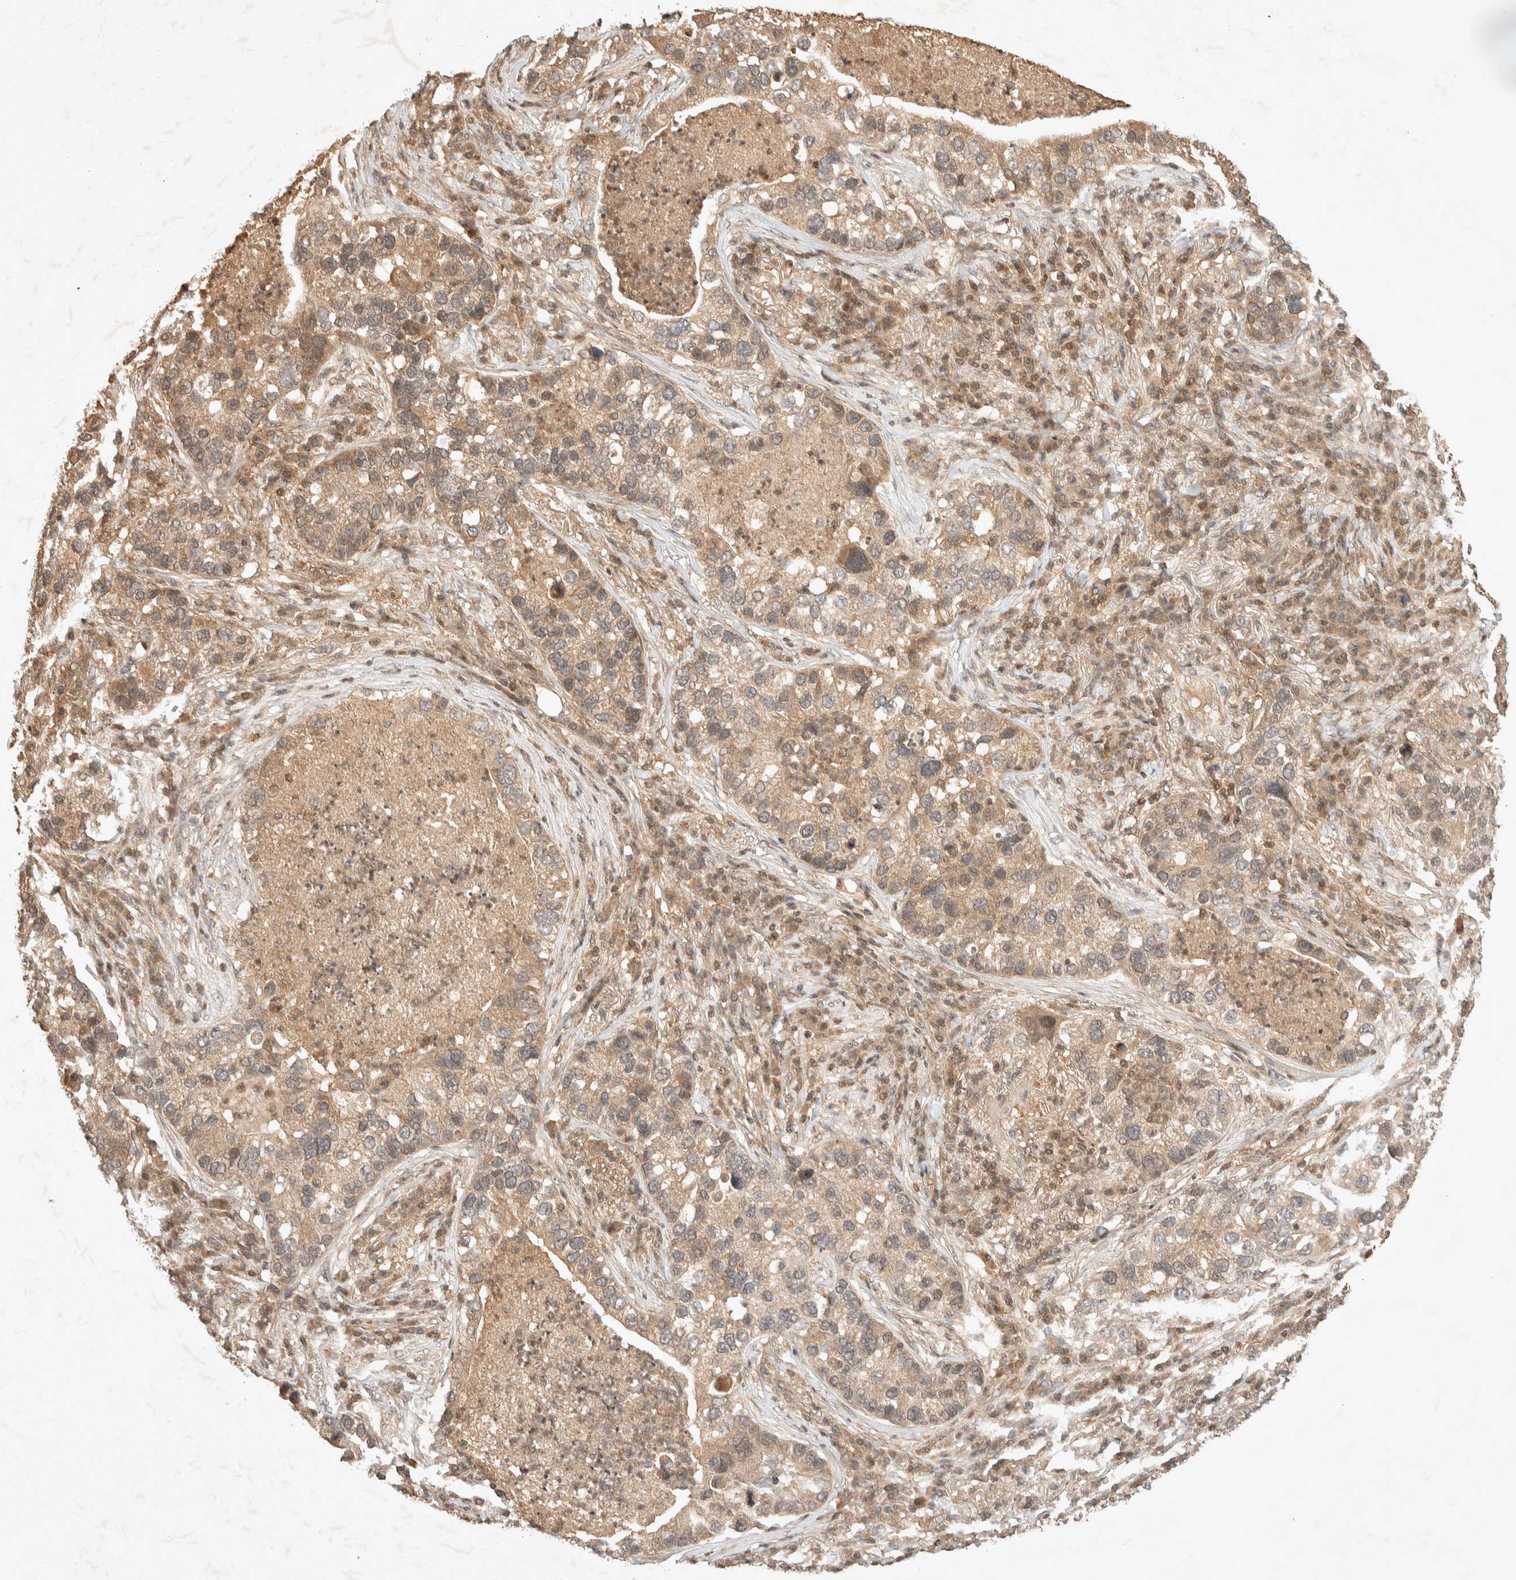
{"staining": {"intensity": "weak", "quantity": ">75%", "location": "cytoplasmic/membranous"}, "tissue": "lung cancer", "cell_type": "Tumor cells", "image_type": "cancer", "snomed": [{"axis": "morphology", "description": "Normal tissue, NOS"}, {"axis": "morphology", "description": "Adenocarcinoma, NOS"}, {"axis": "topography", "description": "Bronchus"}, {"axis": "topography", "description": "Lung"}], "caption": "This micrograph exhibits immunohistochemistry (IHC) staining of human adenocarcinoma (lung), with low weak cytoplasmic/membranous positivity in approximately >75% of tumor cells.", "gene": "THRA", "patient": {"sex": "male", "age": 54}}